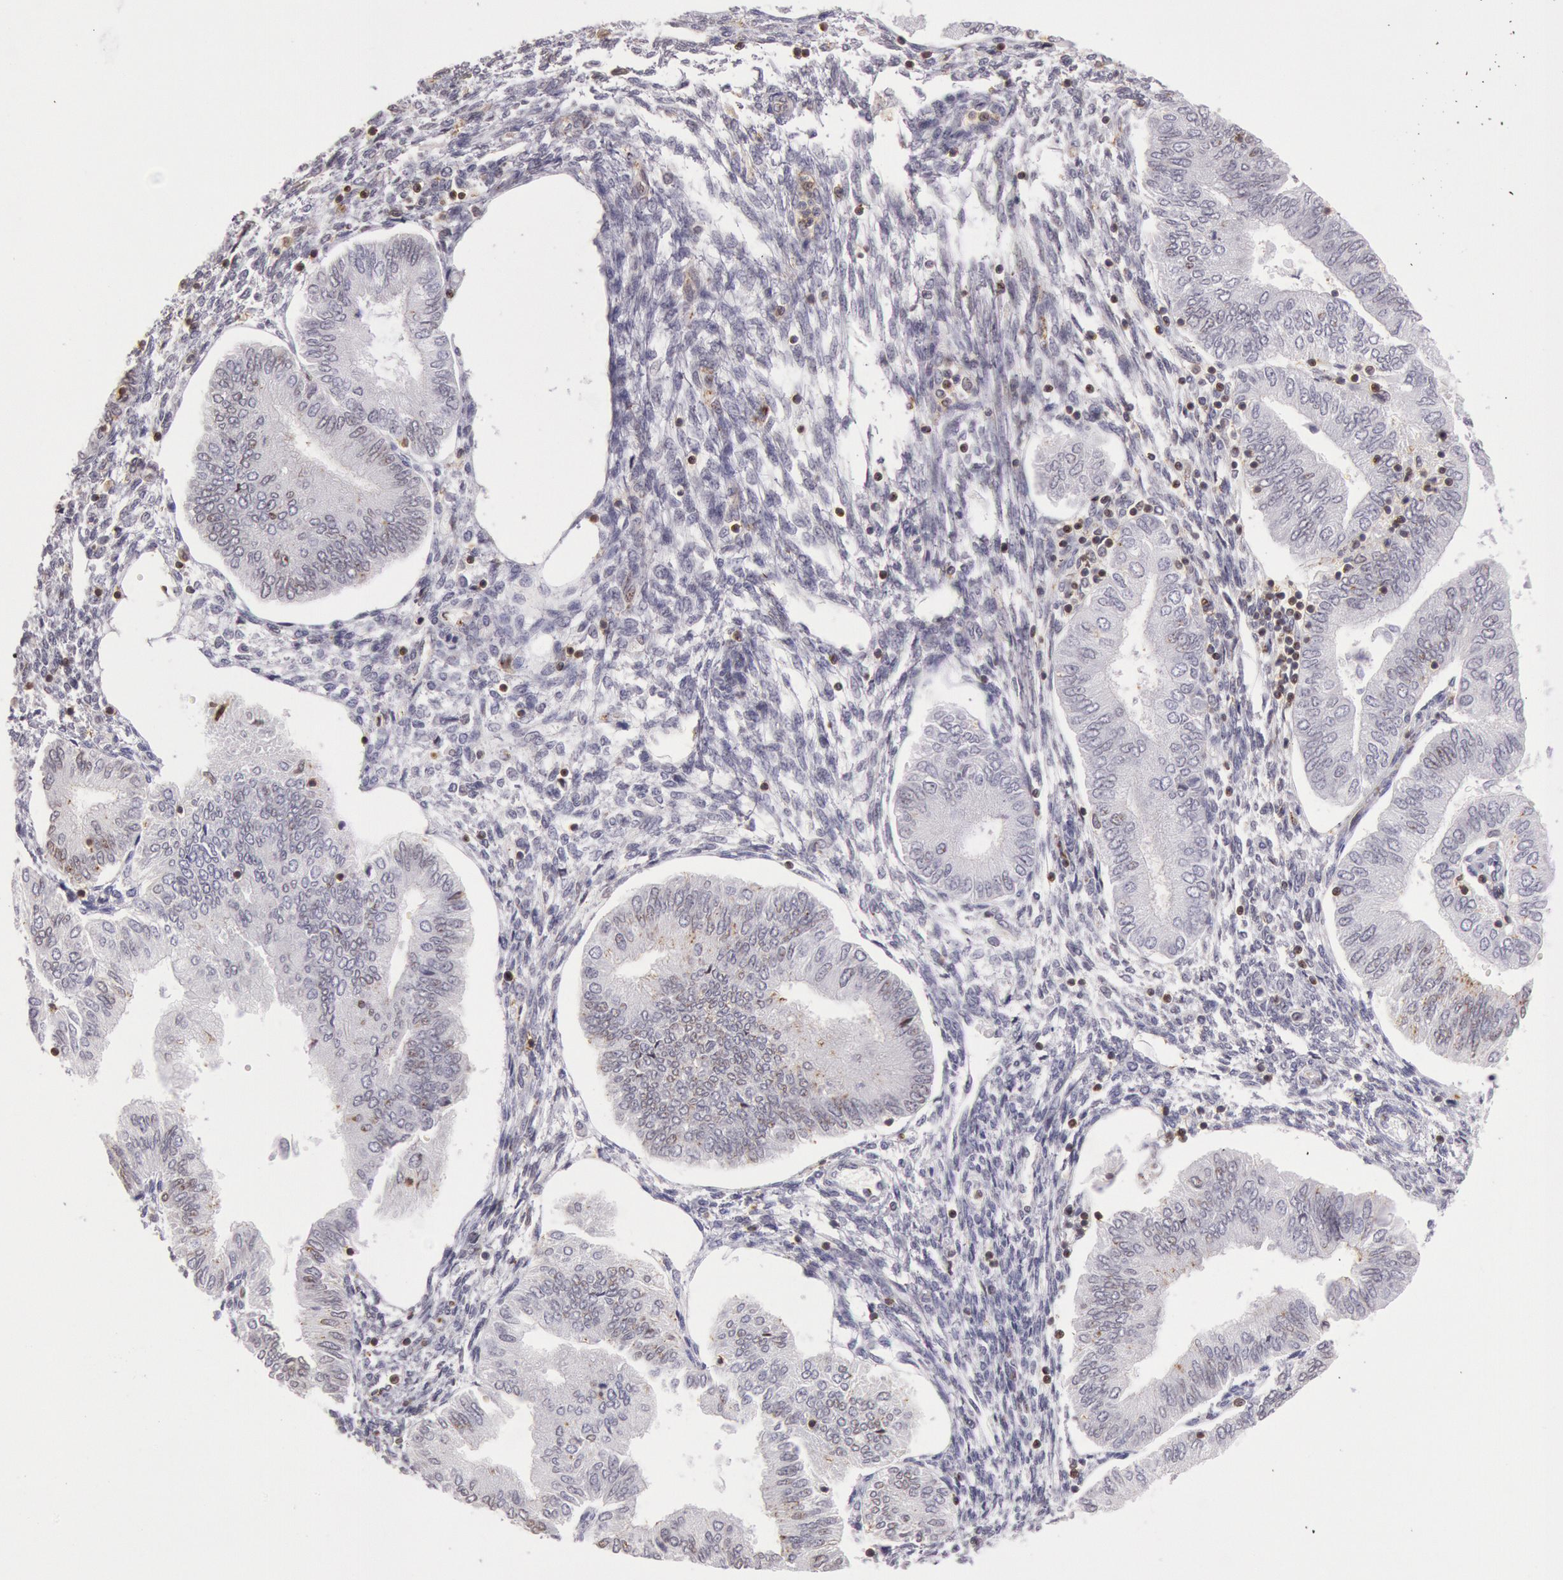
{"staining": {"intensity": "negative", "quantity": "none", "location": "none"}, "tissue": "endometrial cancer", "cell_type": "Tumor cells", "image_type": "cancer", "snomed": [{"axis": "morphology", "description": "Adenocarcinoma, NOS"}, {"axis": "topography", "description": "Endometrium"}], "caption": "An immunohistochemistry histopathology image of adenocarcinoma (endometrial) is shown. There is no staining in tumor cells of adenocarcinoma (endometrial).", "gene": "HIF1A", "patient": {"sex": "female", "age": 51}}